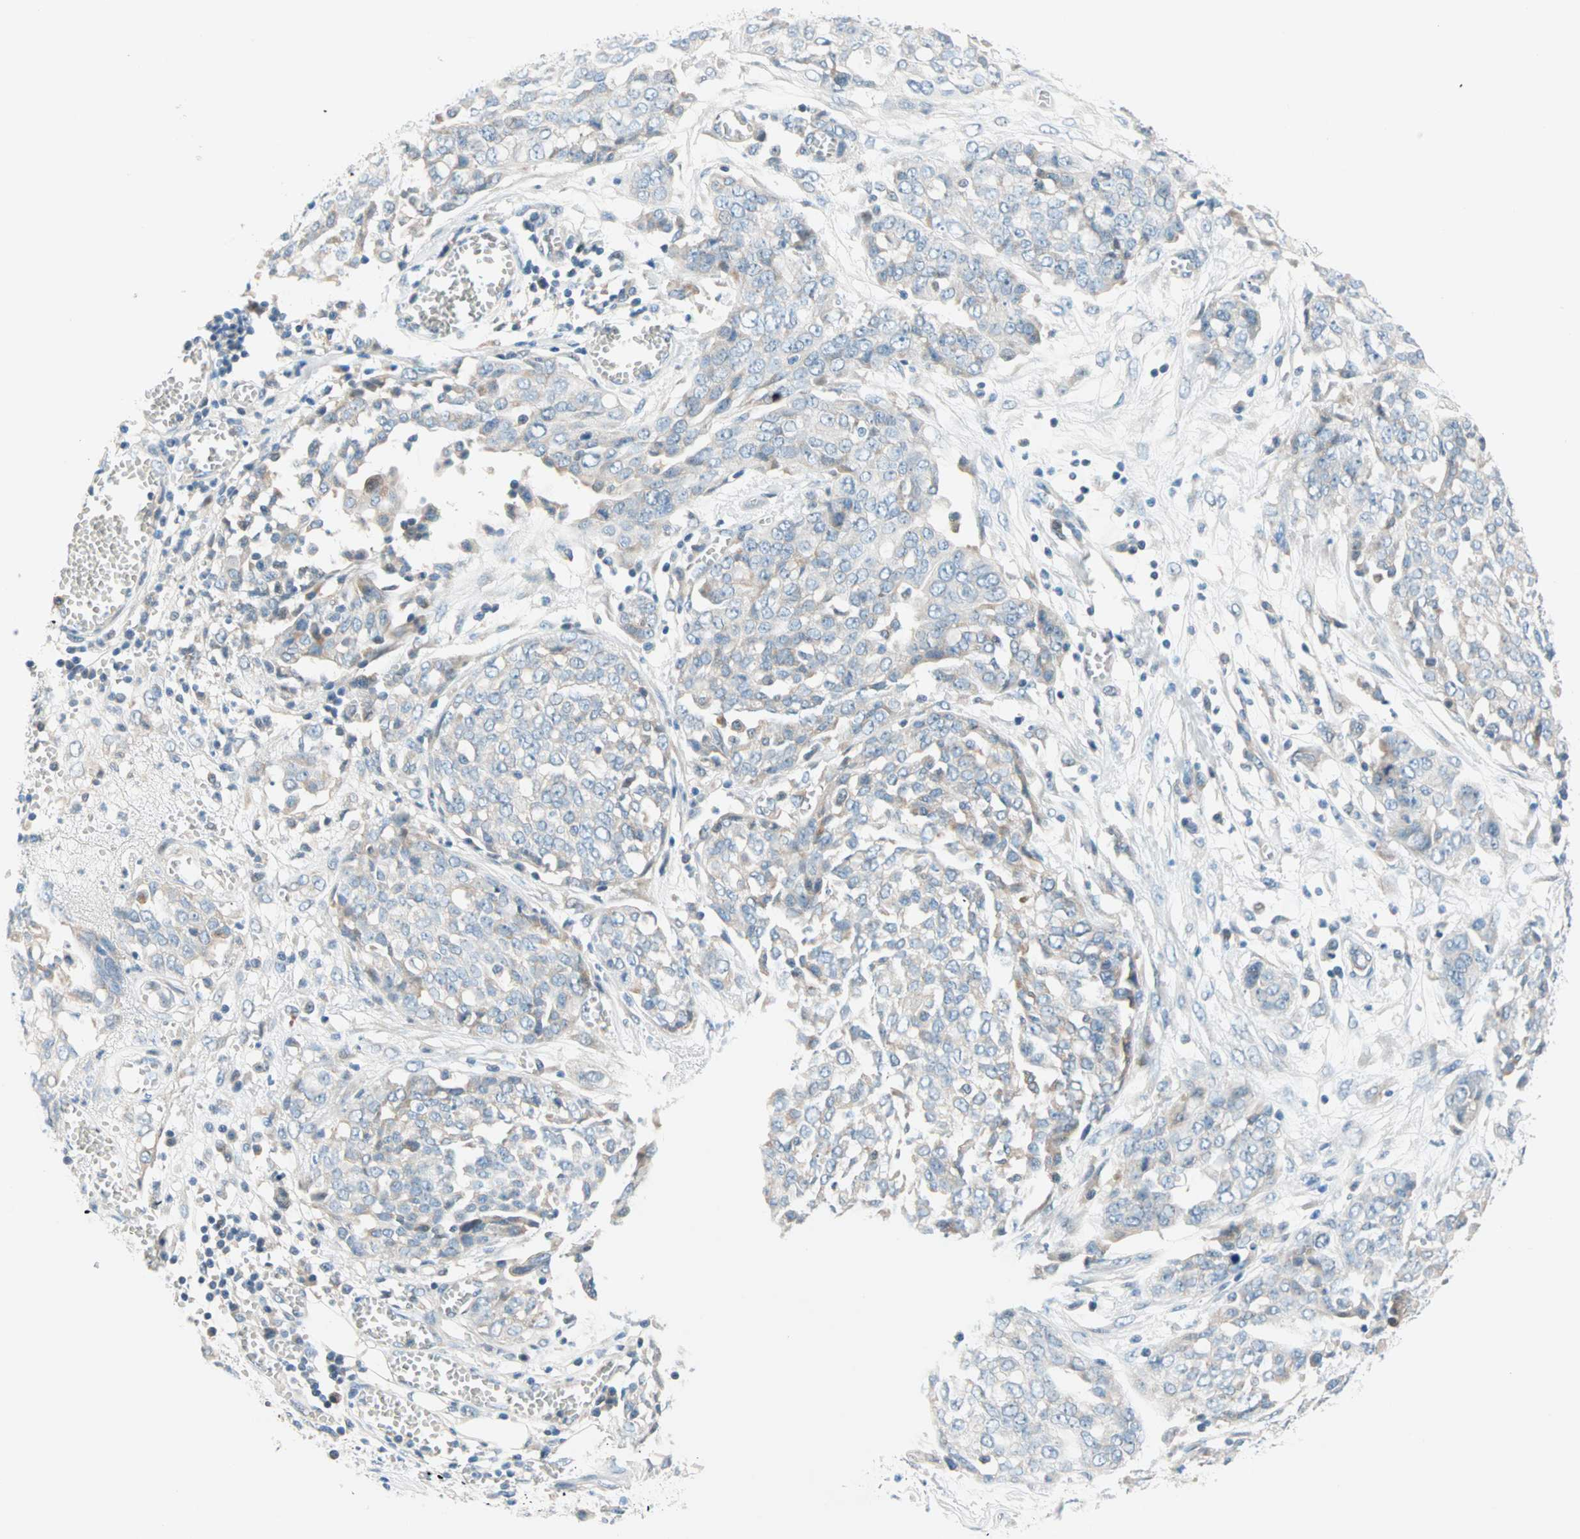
{"staining": {"intensity": "negative", "quantity": "none", "location": "none"}, "tissue": "ovarian cancer", "cell_type": "Tumor cells", "image_type": "cancer", "snomed": [{"axis": "morphology", "description": "Cystadenocarcinoma, serous, NOS"}, {"axis": "topography", "description": "Soft tissue"}, {"axis": "topography", "description": "Ovary"}], "caption": "Immunohistochemistry (IHC) of serous cystadenocarcinoma (ovarian) displays no positivity in tumor cells.", "gene": "TMEM163", "patient": {"sex": "female", "age": 57}}